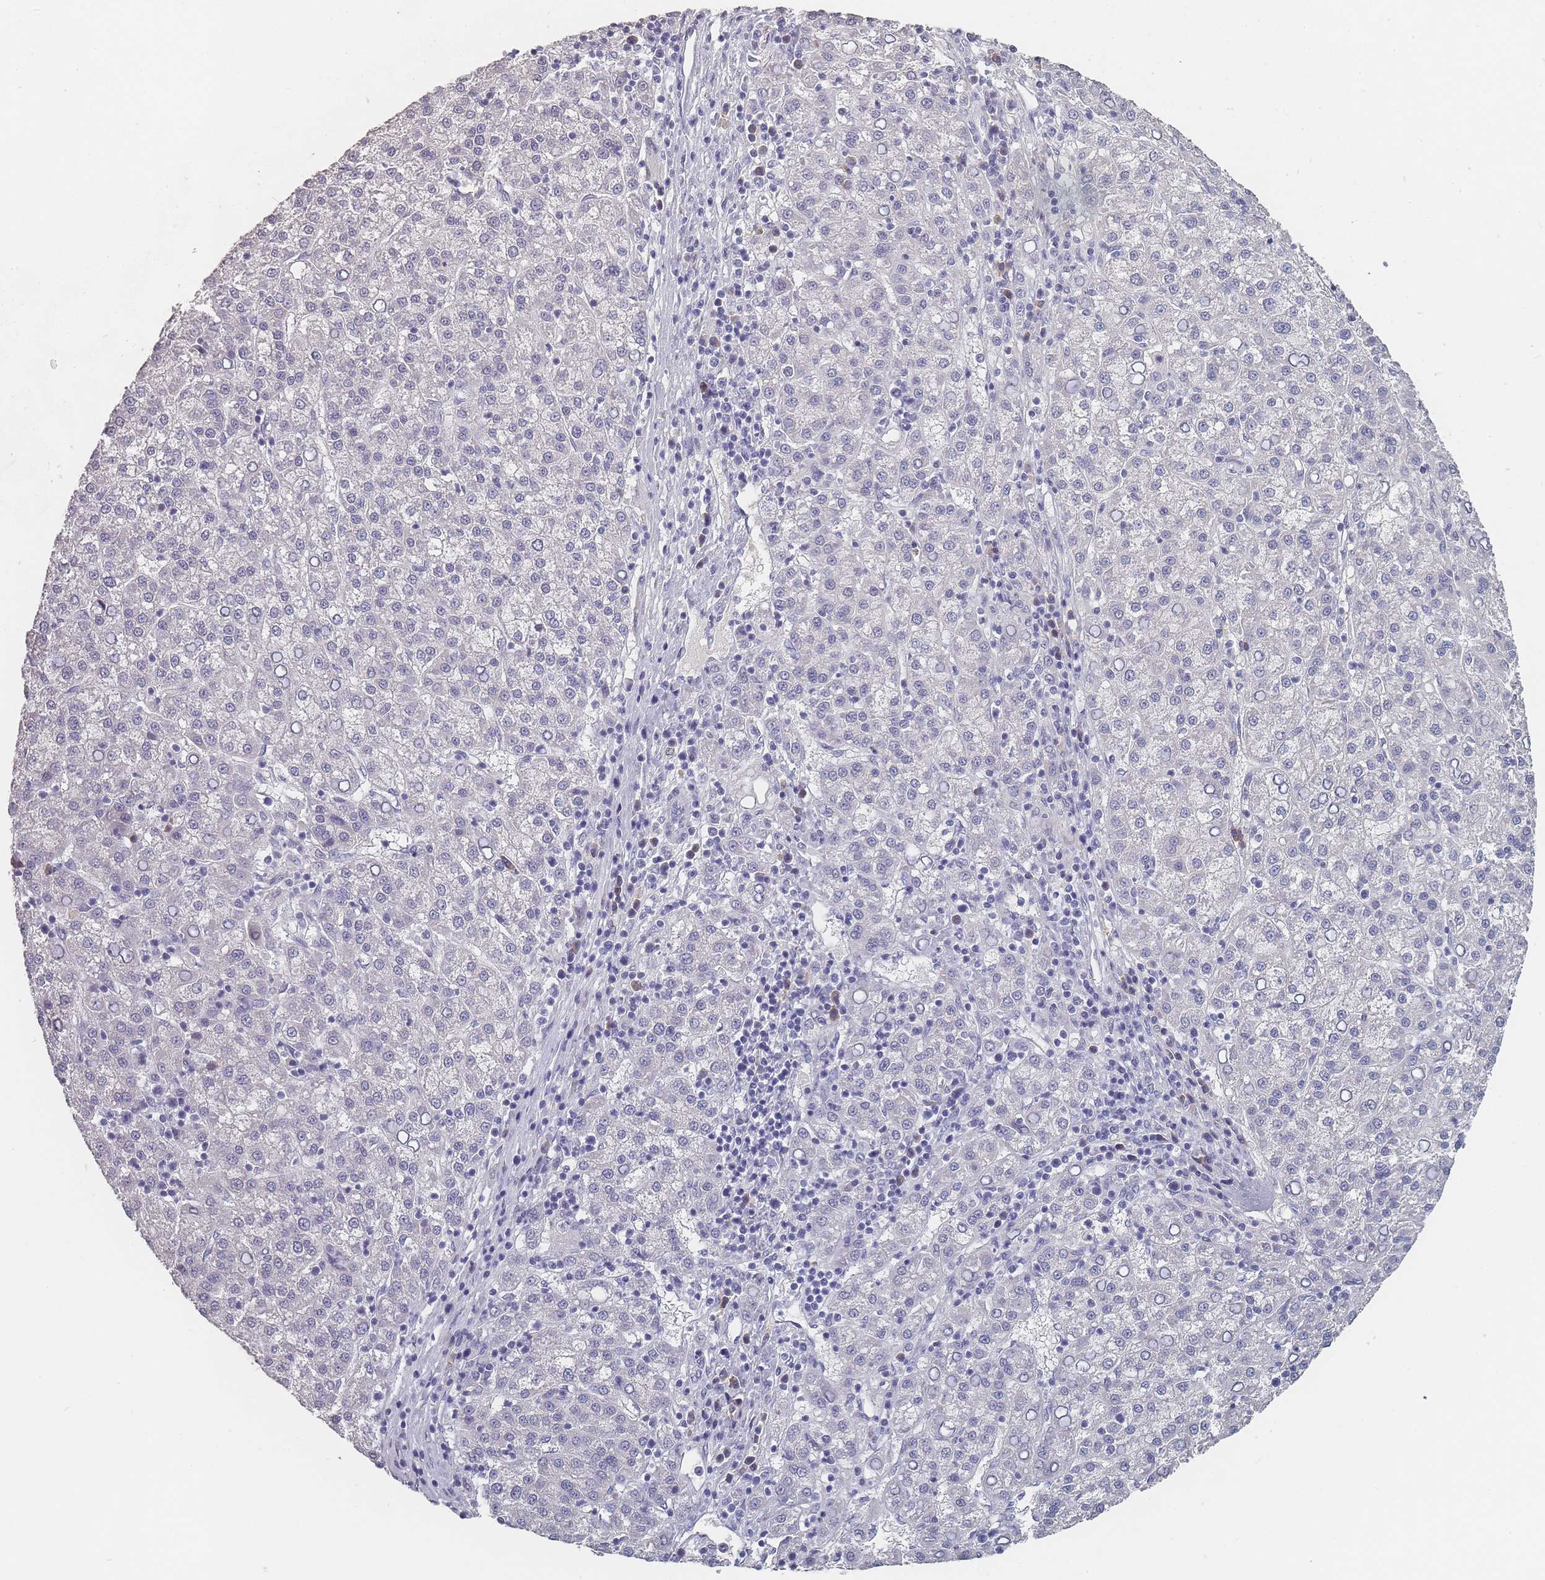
{"staining": {"intensity": "negative", "quantity": "none", "location": "none"}, "tissue": "liver cancer", "cell_type": "Tumor cells", "image_type": "cancer", "snomed": [{"axis": "morphology", "description": "Carcinoma, Hepatocellular, NOS"}, {"axis": "topography", "description": "Liver"}], "caption": "DAB immunohistochemical staining of human hepatocellular carcinoma (liver) reveals no significant staining in tumor cells.", "gene": "SLC35E4", "patient": {"sex": "female", "age": 58}}